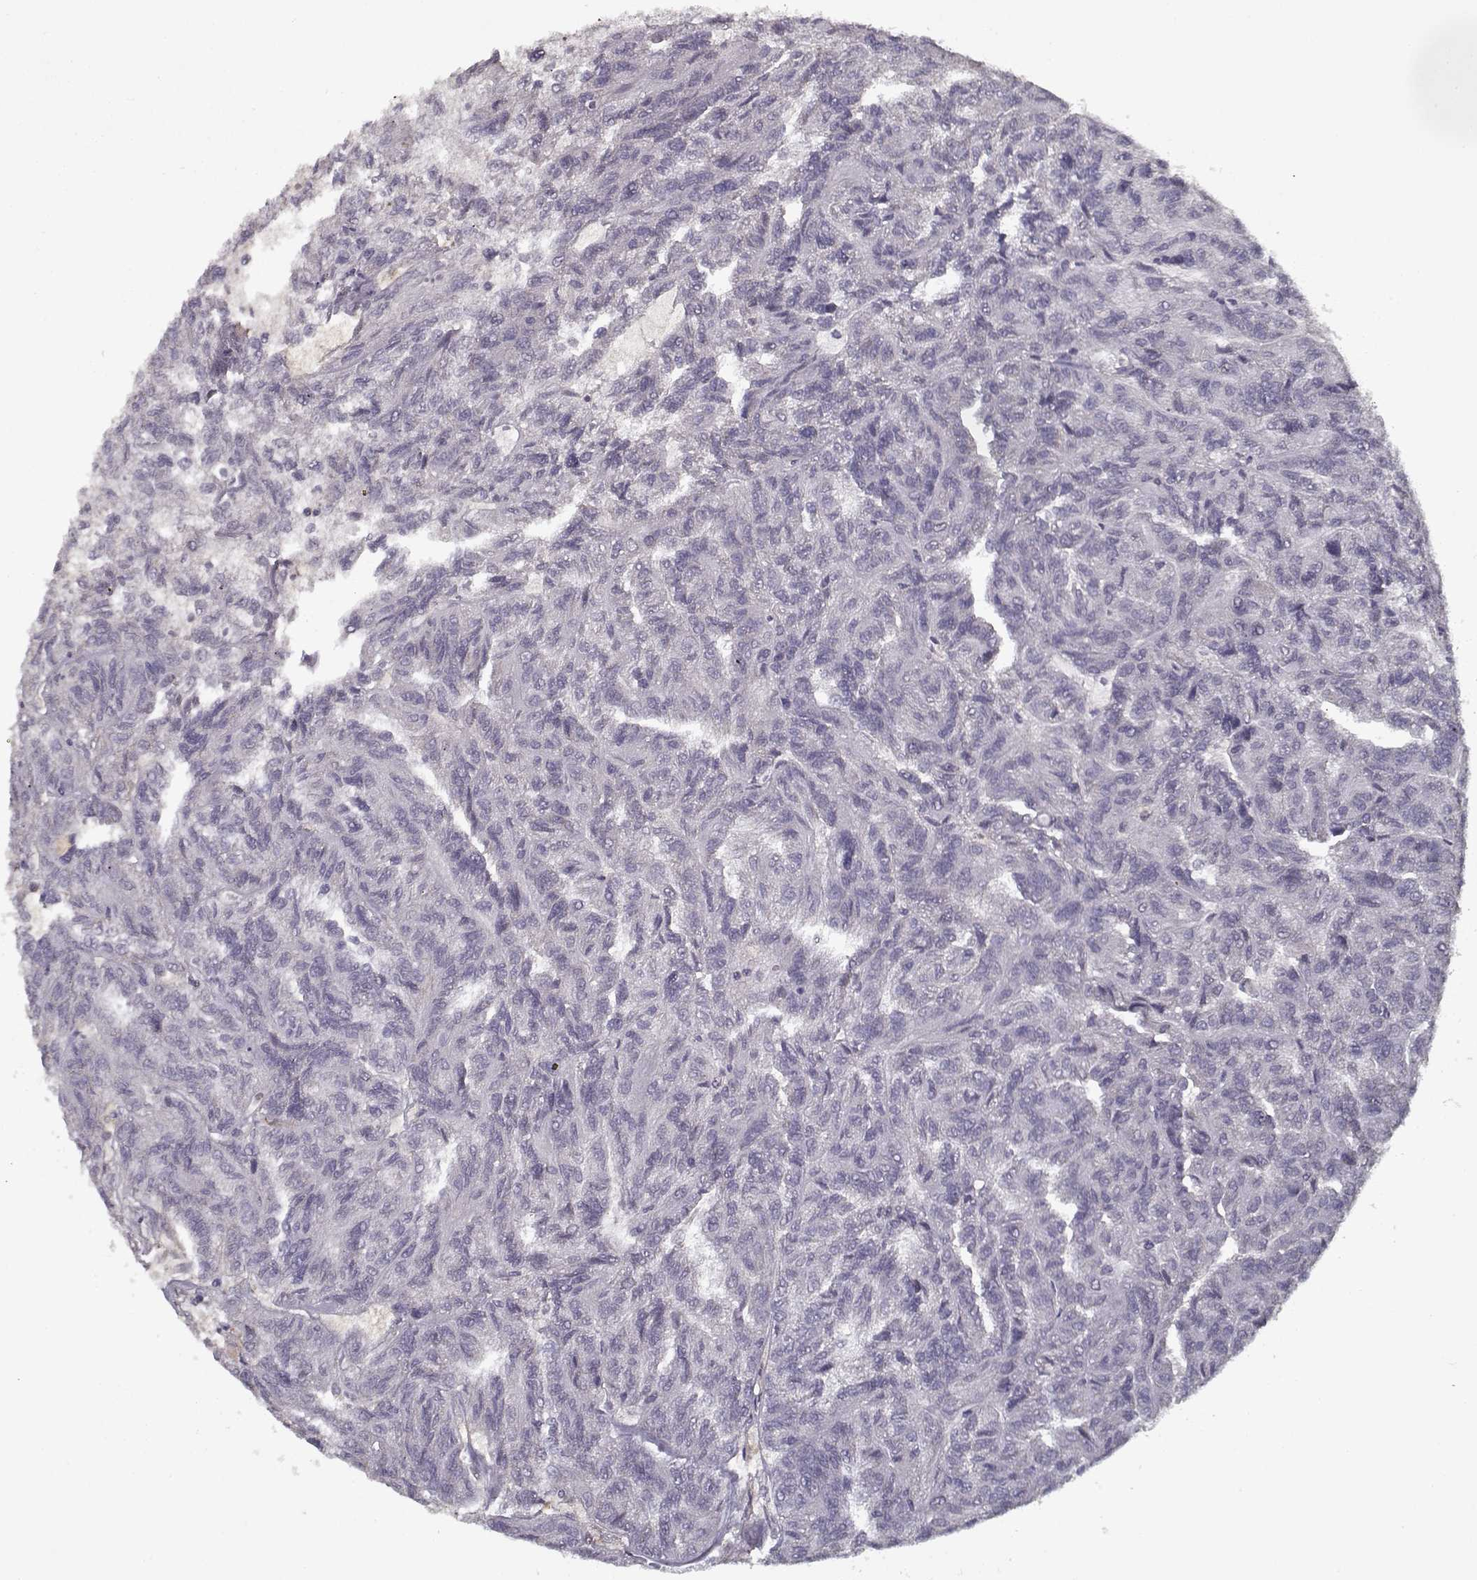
{"staining": {"intensity": "negative", "quantity": "none", "location": "none"}, "tissue": "renal cancer", "cell_type": "Tumor cells", "image_type": "cancer", "snomed": [{"axis": "morphology", "description": "Adenocarcinoma, NOS"}, {"axis": "topography", "description": "Kidney"}], "caption": "This is an IHC micrograph of human adenocarcinoma (renal). There is no staining in tumor cells.", "gene": "LAMA2", "patient": {"sex": "male", "age": 79}}